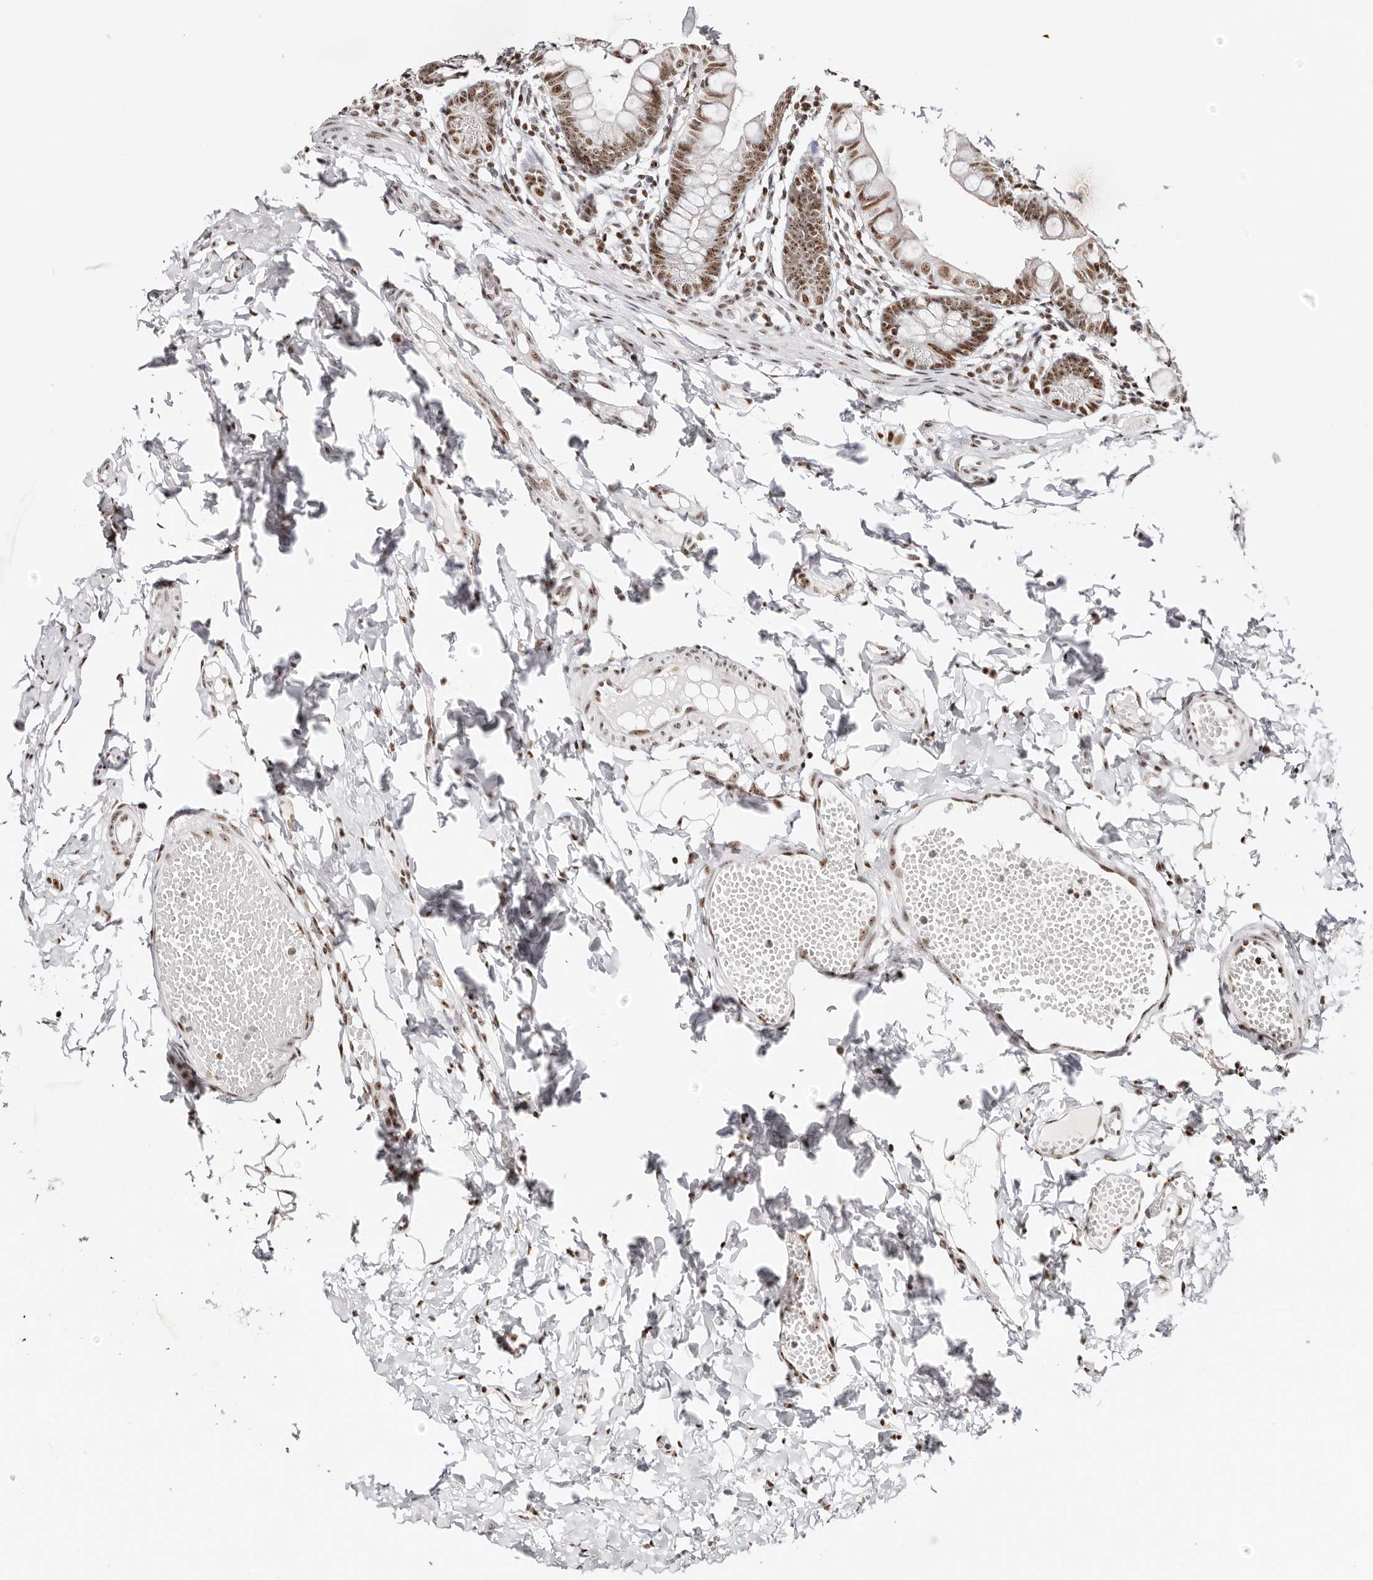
{"staining": {"intensity": "strong", "quantity": ">75%", "location": "cytoplasmic/membranous,nuclear"}, "tissue": "small intestine", "cell_type": "Glandular cells", "image_type": "normal", "snomed": [{"axis": "morphology", "description": "Normal tissue, NOS"}, {"axis": "topography", "description": "Small intestine"}], "caption": "Glandular cells demonstrate high levels of strong cytoplasmic/membranous,nuclear expression in about >75% of cells in benign small intestine. The staining is performed using DAB brown chromogen to label protein expression. The nuclei are counter-stained blue using hematoxylin.", "gene": "IQGAP3", "patient": {"sex": "male", "age": 7}}